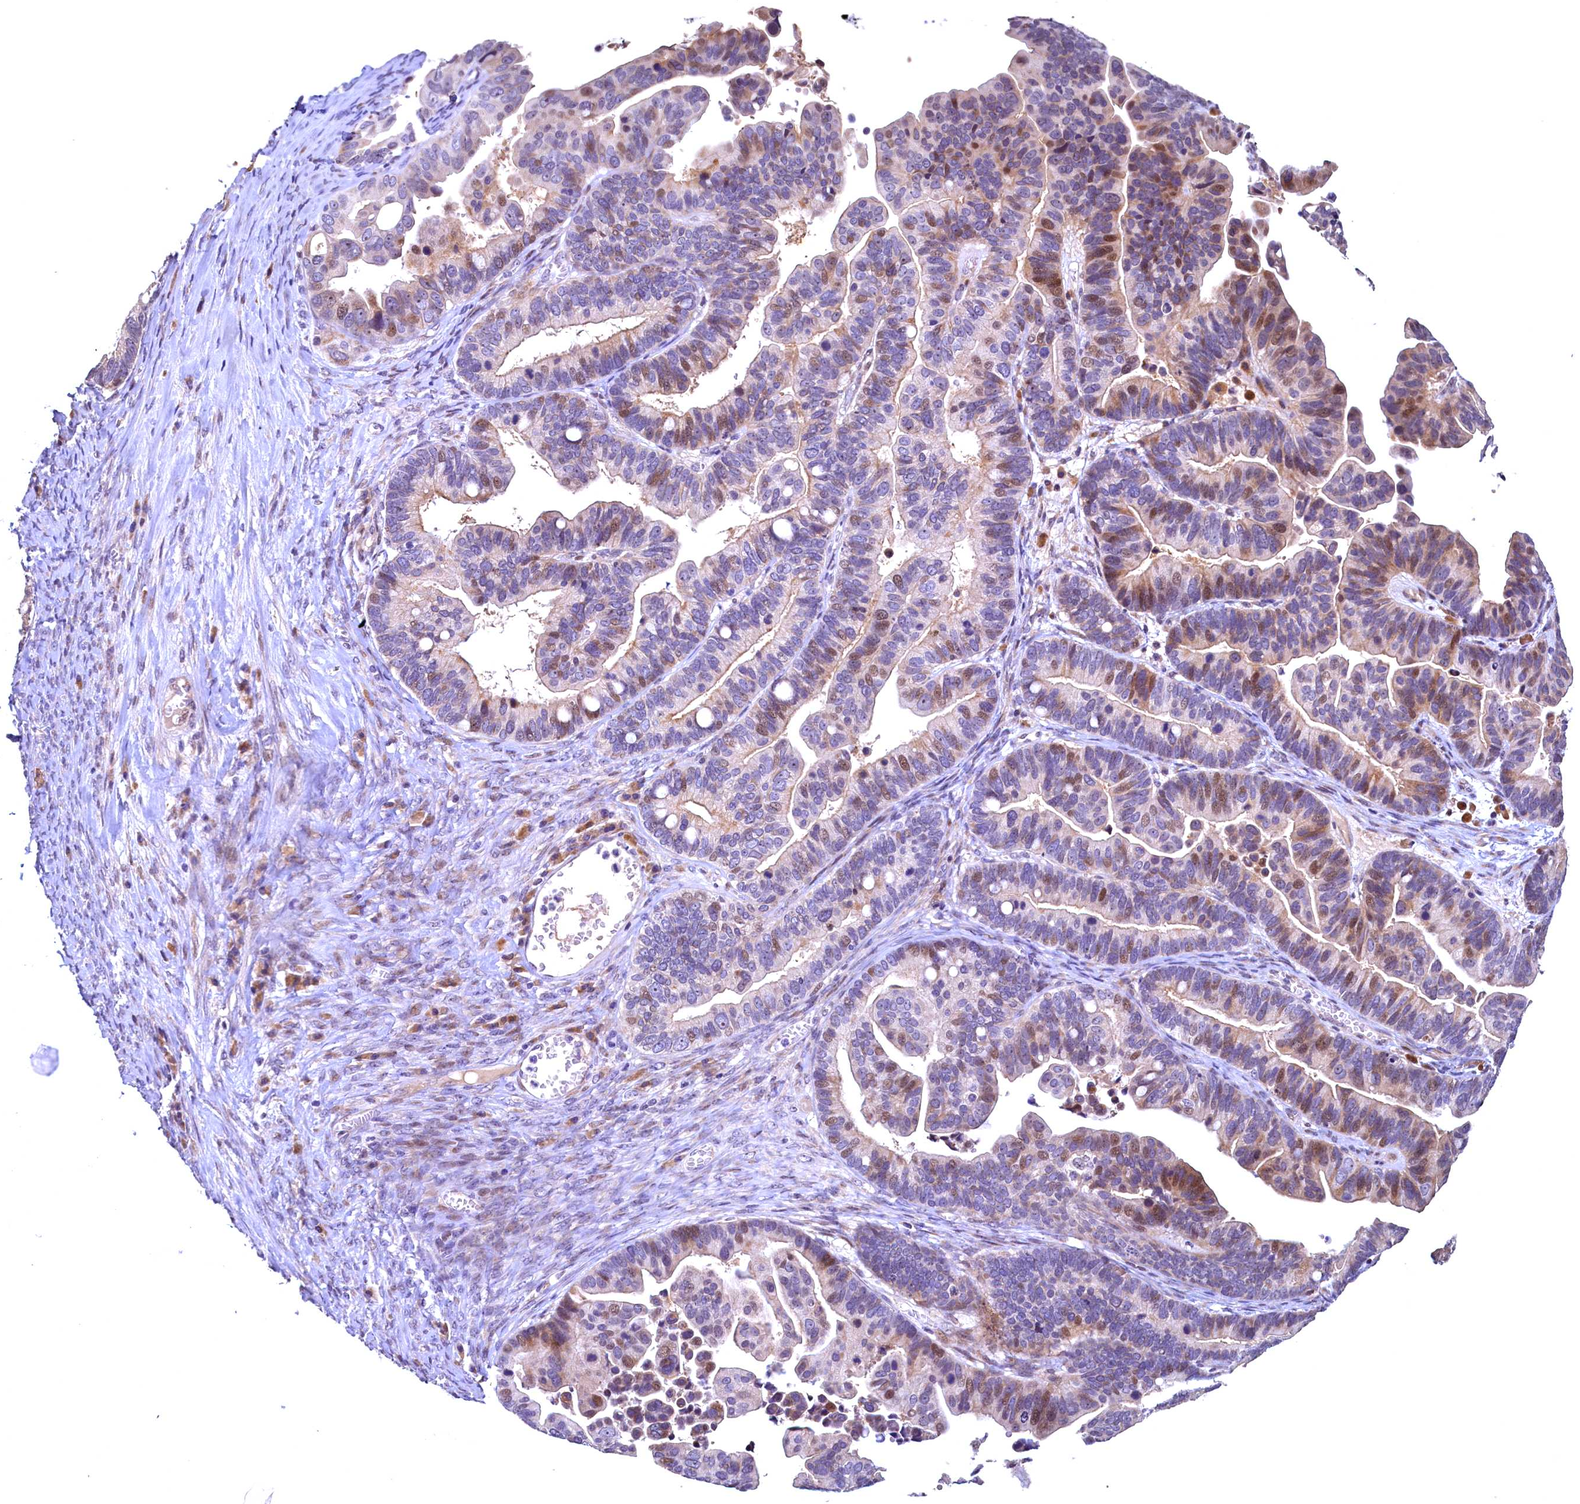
{"staining": {"intensity": "moderate", "quantity": "25%-75%", "location": "nuclear"}, "tissue": "ovarian cancer", "cell_type": "Tumor cells", "image_type": "cancer", "snomed": [{"axis": "morphology", "description": "Cystadenocarcinoma, serous, NOS"}, {"axis": "topography", "description": "Ovary"}], "caption": "Ovarian cancer (serous cystadenocarcinoma) stained with a protein marker demonstrates moderate staining in tumor cells.", "gene": "LATS2", "patient": {"sex": "female", "age": 56}}